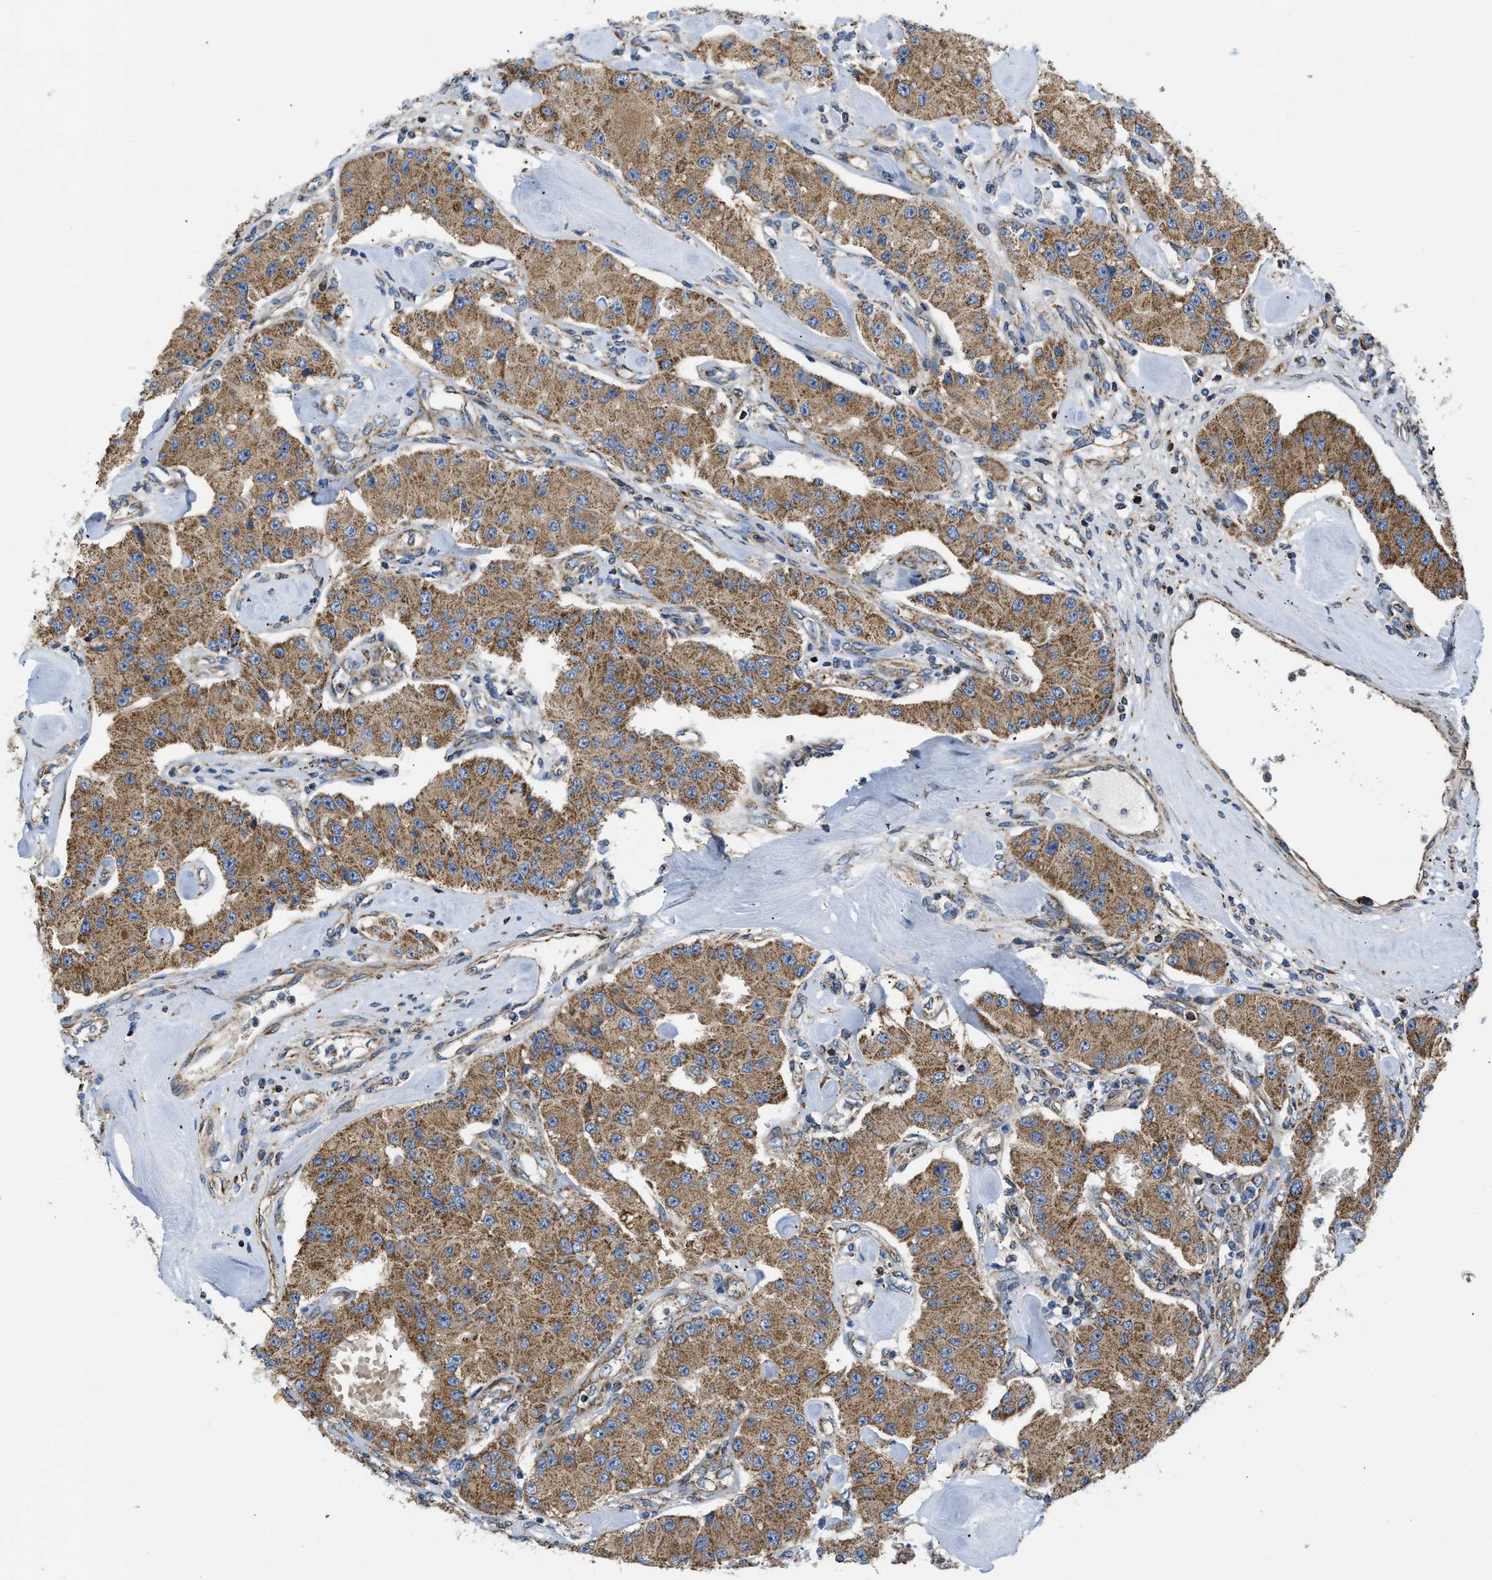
{"staining": {"intensity": "moderate", "quantity": ">75%", "location": "cytoplasmic/membranous"}, "tissue": "carcinoid", "cell_type": "Tumor cells", "image_type": "cancer", "snomed": [{"axis": "morphology", "description": "Carcinoid, malignant, NOS"}, {"axis": "topography", "description": "Pancreas"}], "caption": "Moderate cytoplasmic/membranous expression is seen in approximately >75% of tumor cells in carcinoid (malignant).", "gene": "OPTN", "patient": {"sex": "male", "age": 41}}